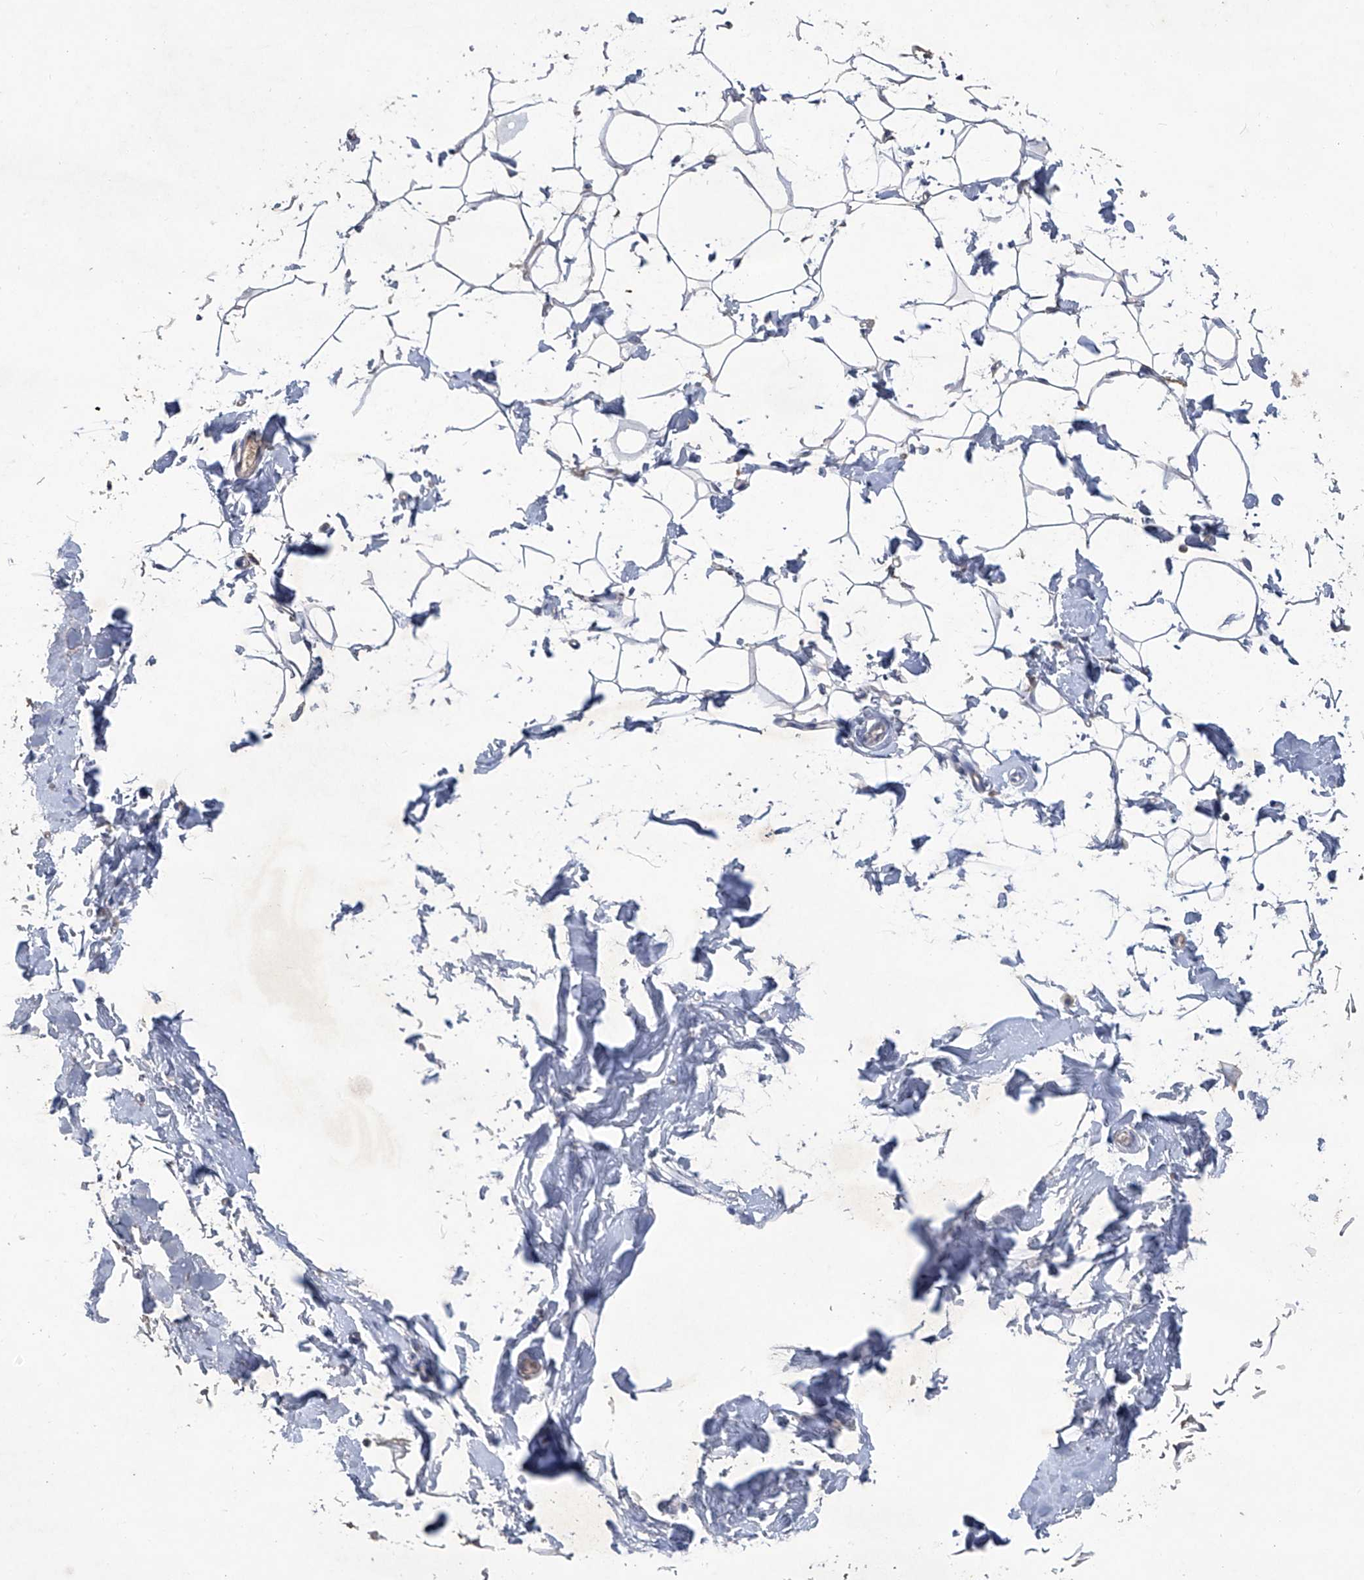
{"staining": {"intensity": "negative", "quantity": "none", "location": "none"}, "tissue": "adipose tissue", "cell_type": "Adipocytes", "image_type": "normal", "snomed": [{"axis": "morphology", "description": "Normal tissue, NOS"}, {"axis": "topography", "description": "Breast"}], "caption": "The micrograph displays no significant positivity in adipocytes of adipose tissue.", "gene": "PCSK5", "patient": {"sex": "female", "age": 23}}